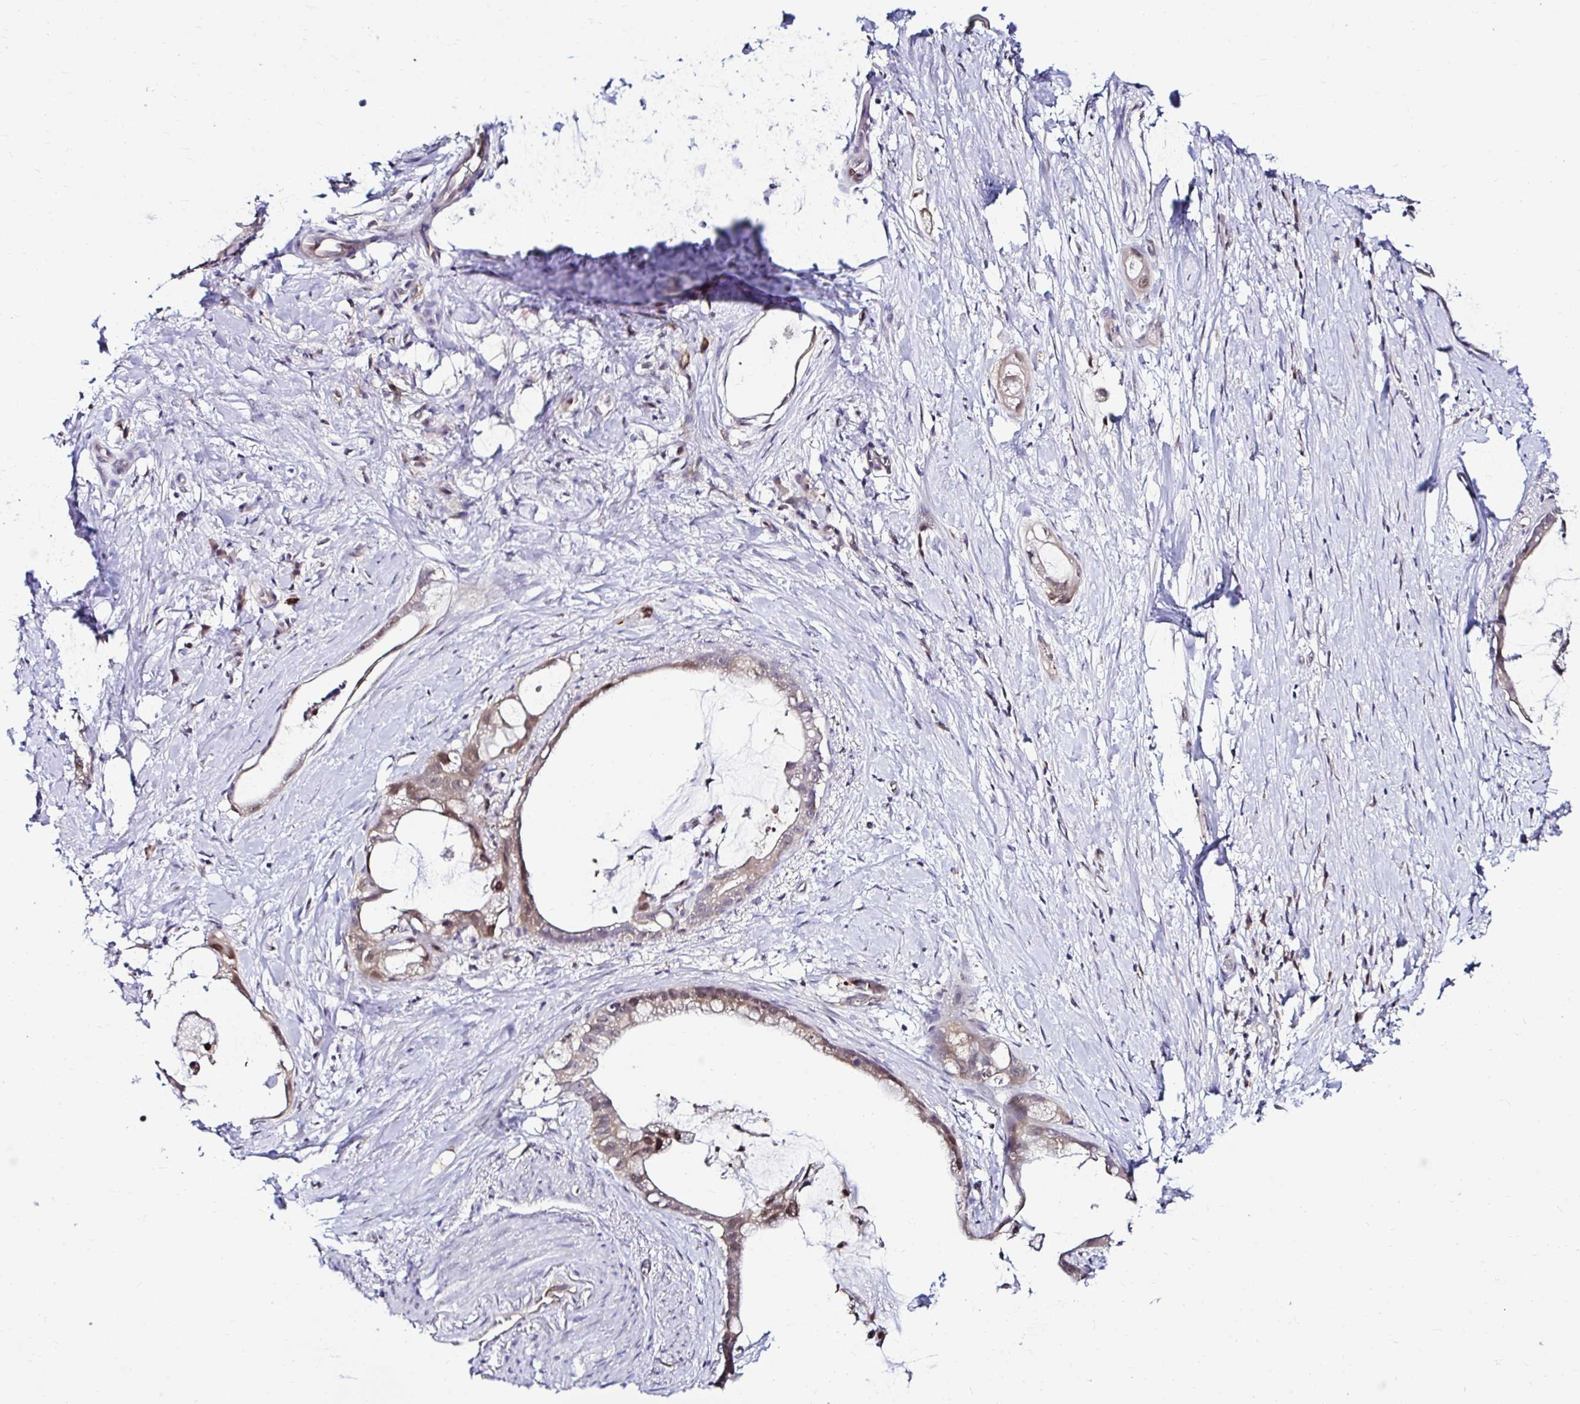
{"staining": {"intensity": "moderate", "quantity": "<25%", "location": "cytoplasmic/membranous,nuclear"}, "tissue": "stomach cancer", "cell_type": "Tumor cells", "image_type": "cancer", "snomed": [{"axis": "morphology", "description": "Adenocarcinoma, NOS"}, {"axis": "topography", "description": "Stomach"}], "caption": "Immunohistochemistry (IHC) photomicrograph of neoplastic tissue: stomach cancer stained using IHC displays low levels of moderate protein expression localized specifically in the cytoplasmic/membranous and nuclear of tumor cells, appearing as a cytoplasmic/membranous and nuclear brown color.", "gene": "PSMD3", "patient": {"sex": "male", "age": 55}}